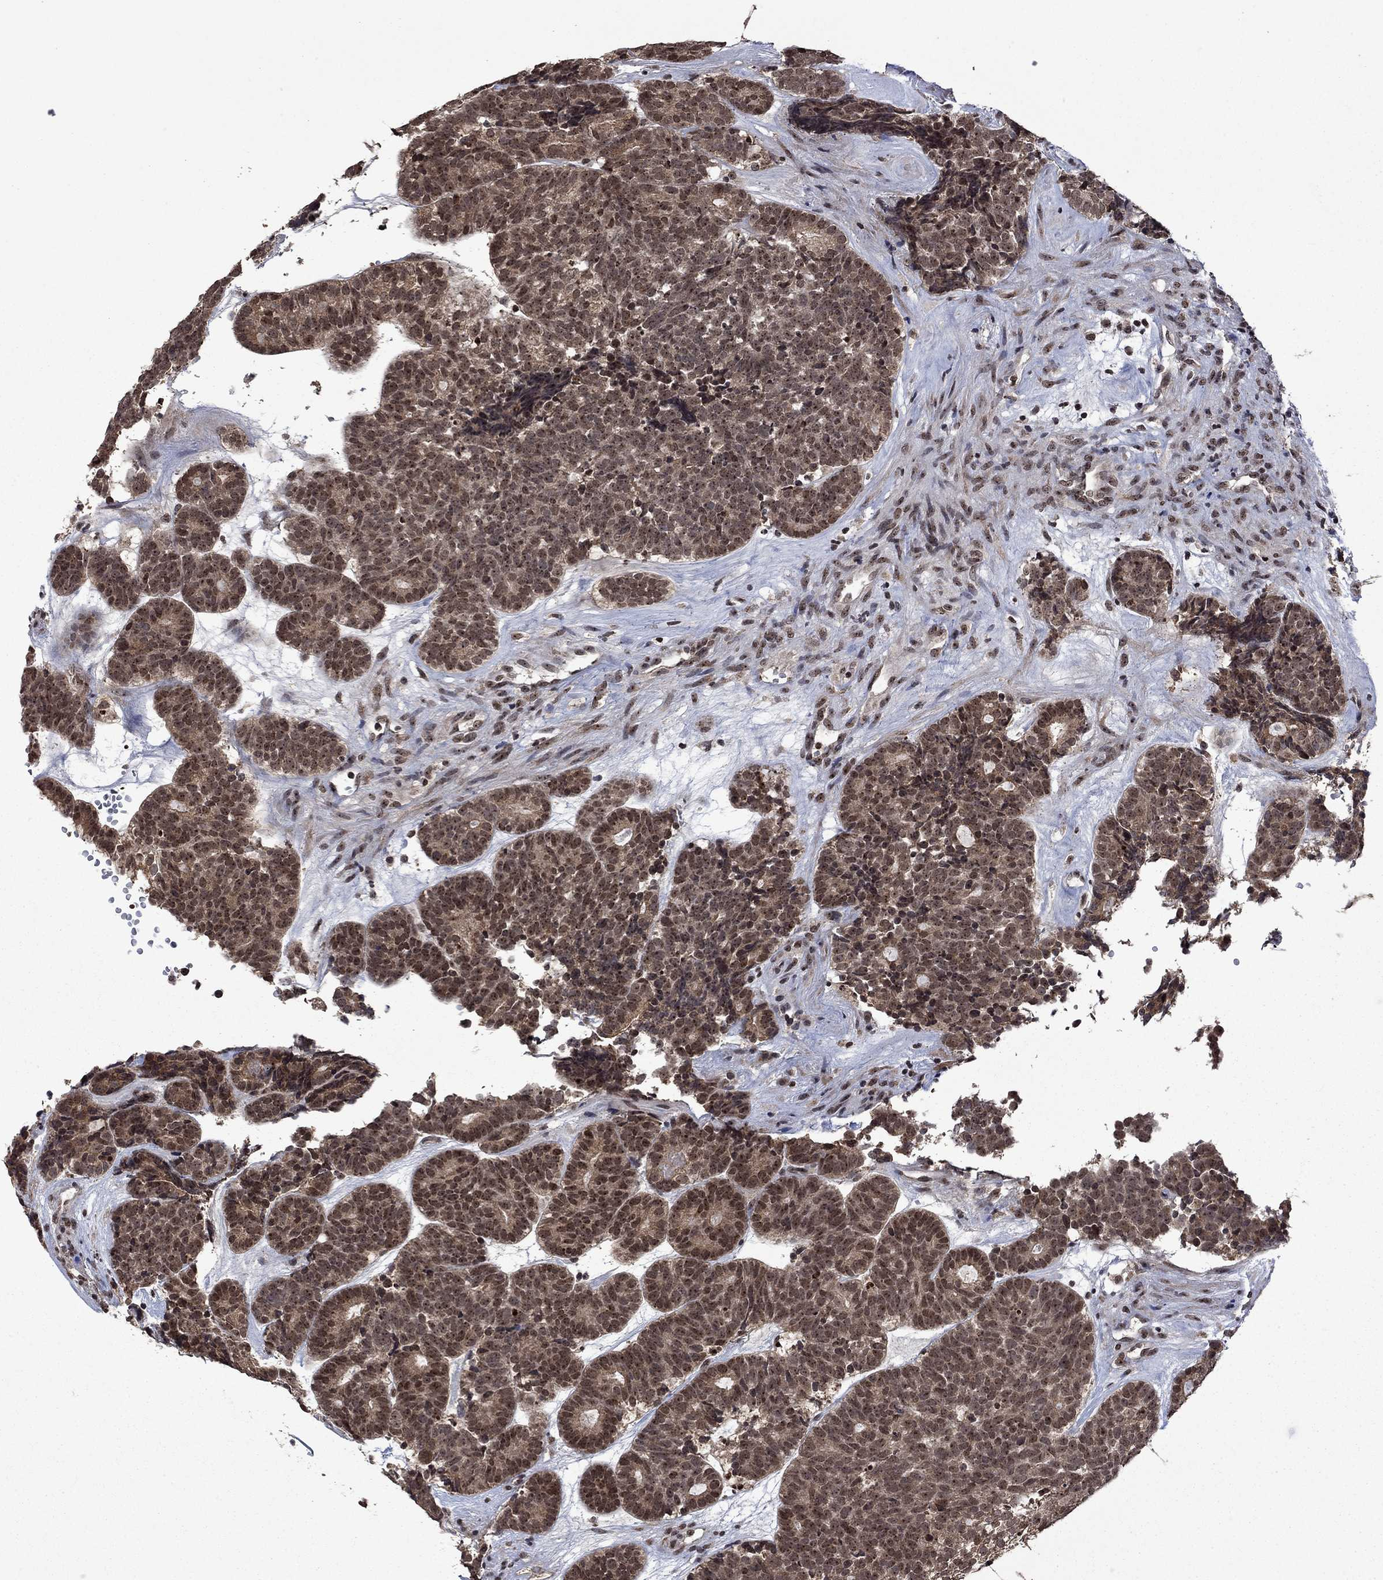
{"staining": {"intensity": "moderate", "quantity": ">75%", "location": "cytoplasmic/membranous,nuclear"}, "tissue": "head and neck cancer", "cell_type": "Tumor cells", "image_type": "cancer", "snomed": [{"axis": "morphology", "description": "Adenocarcinoma, NOS"}, {"axis": "topography", "description": "Head-Neck"}], "caption": "Immunohistochemistry of head and neck adenocarcinoma reveals medium levels of moderate cytoplasmic/membranous and nuclear expression in about >75% of tumor cells.", "gene": "FBL", "patient": {"sex": "female", "age": 81}}